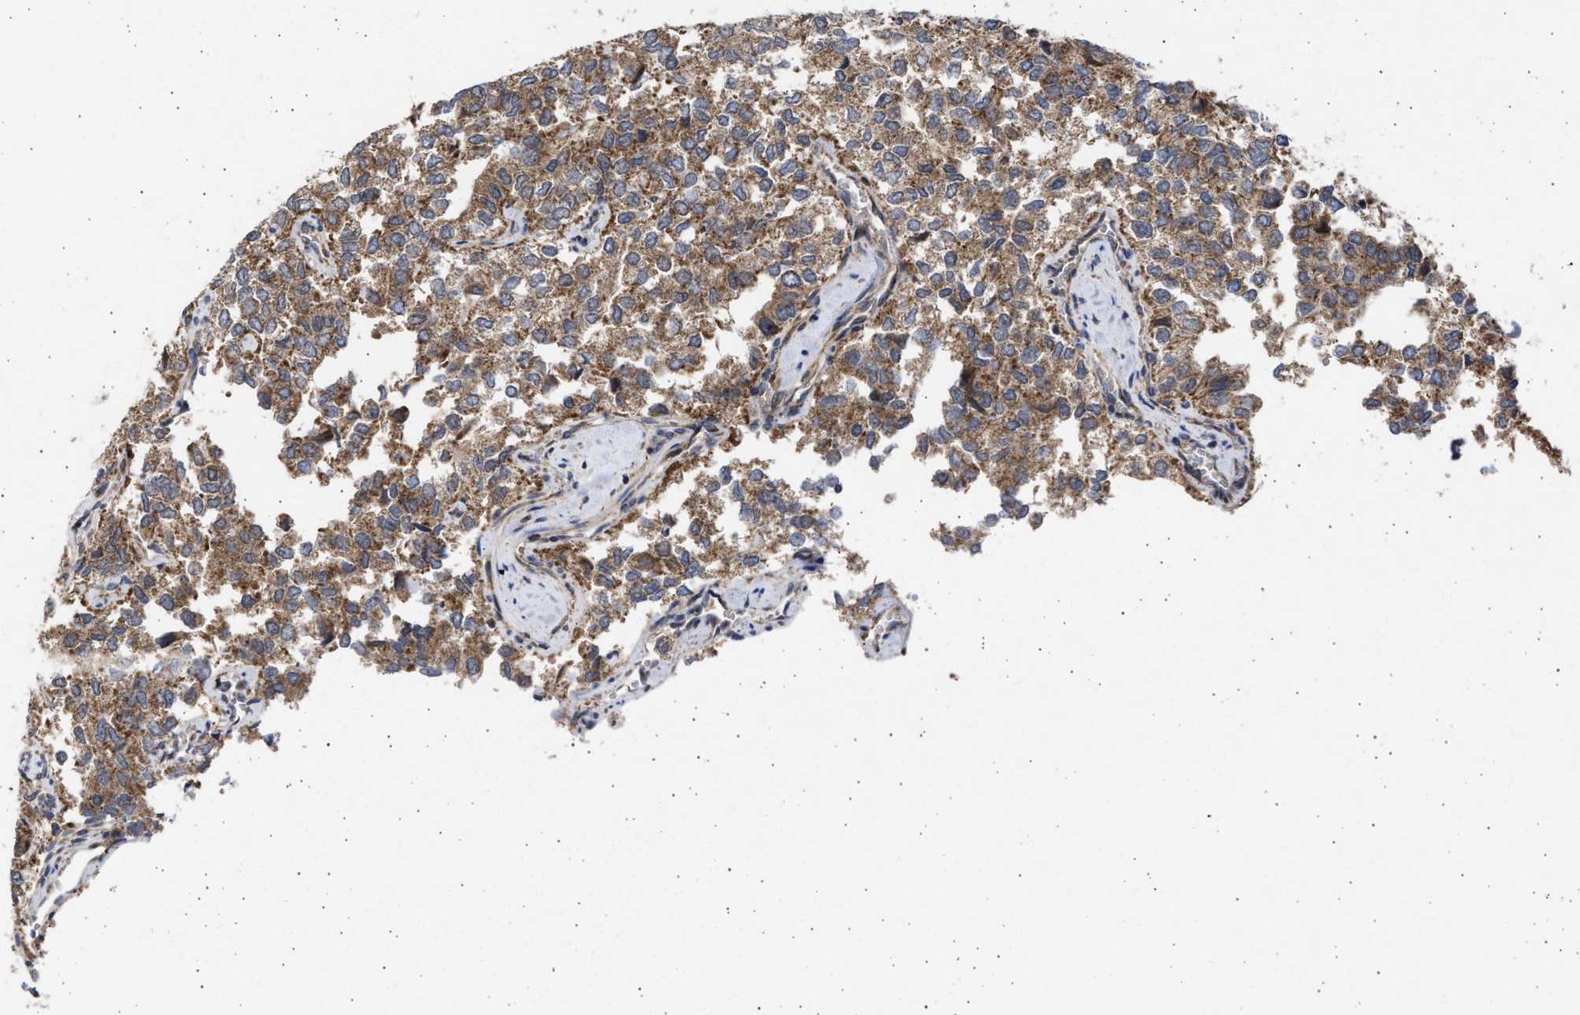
{"staining": {"intensity": "strong", "quantity": ">75%", "location": "cytoplasmic/membranous"}, "tissue": "thyroid cancer", "cell_type": "Tumor cells", "image_type": "cancer", "snomed": [{"axis": "morphology", "description": "Follicular adenoma carcinoma, NOS"}, {"axis": "topography", "description": "Thyroid gland"}], "caption": "Protein expression analysis of human thyroid follicular adenoma carcinoma reveals strong cytoplasmic/membranous staining in approximately >75% of tumor cells. The protein of interest is stained brown, and the nuclei are stained in blue (DAB IHC with brightfield microscopy, high magnification).", "gene": "TTC19", "patient": {"sex": "male", "age": 75}}